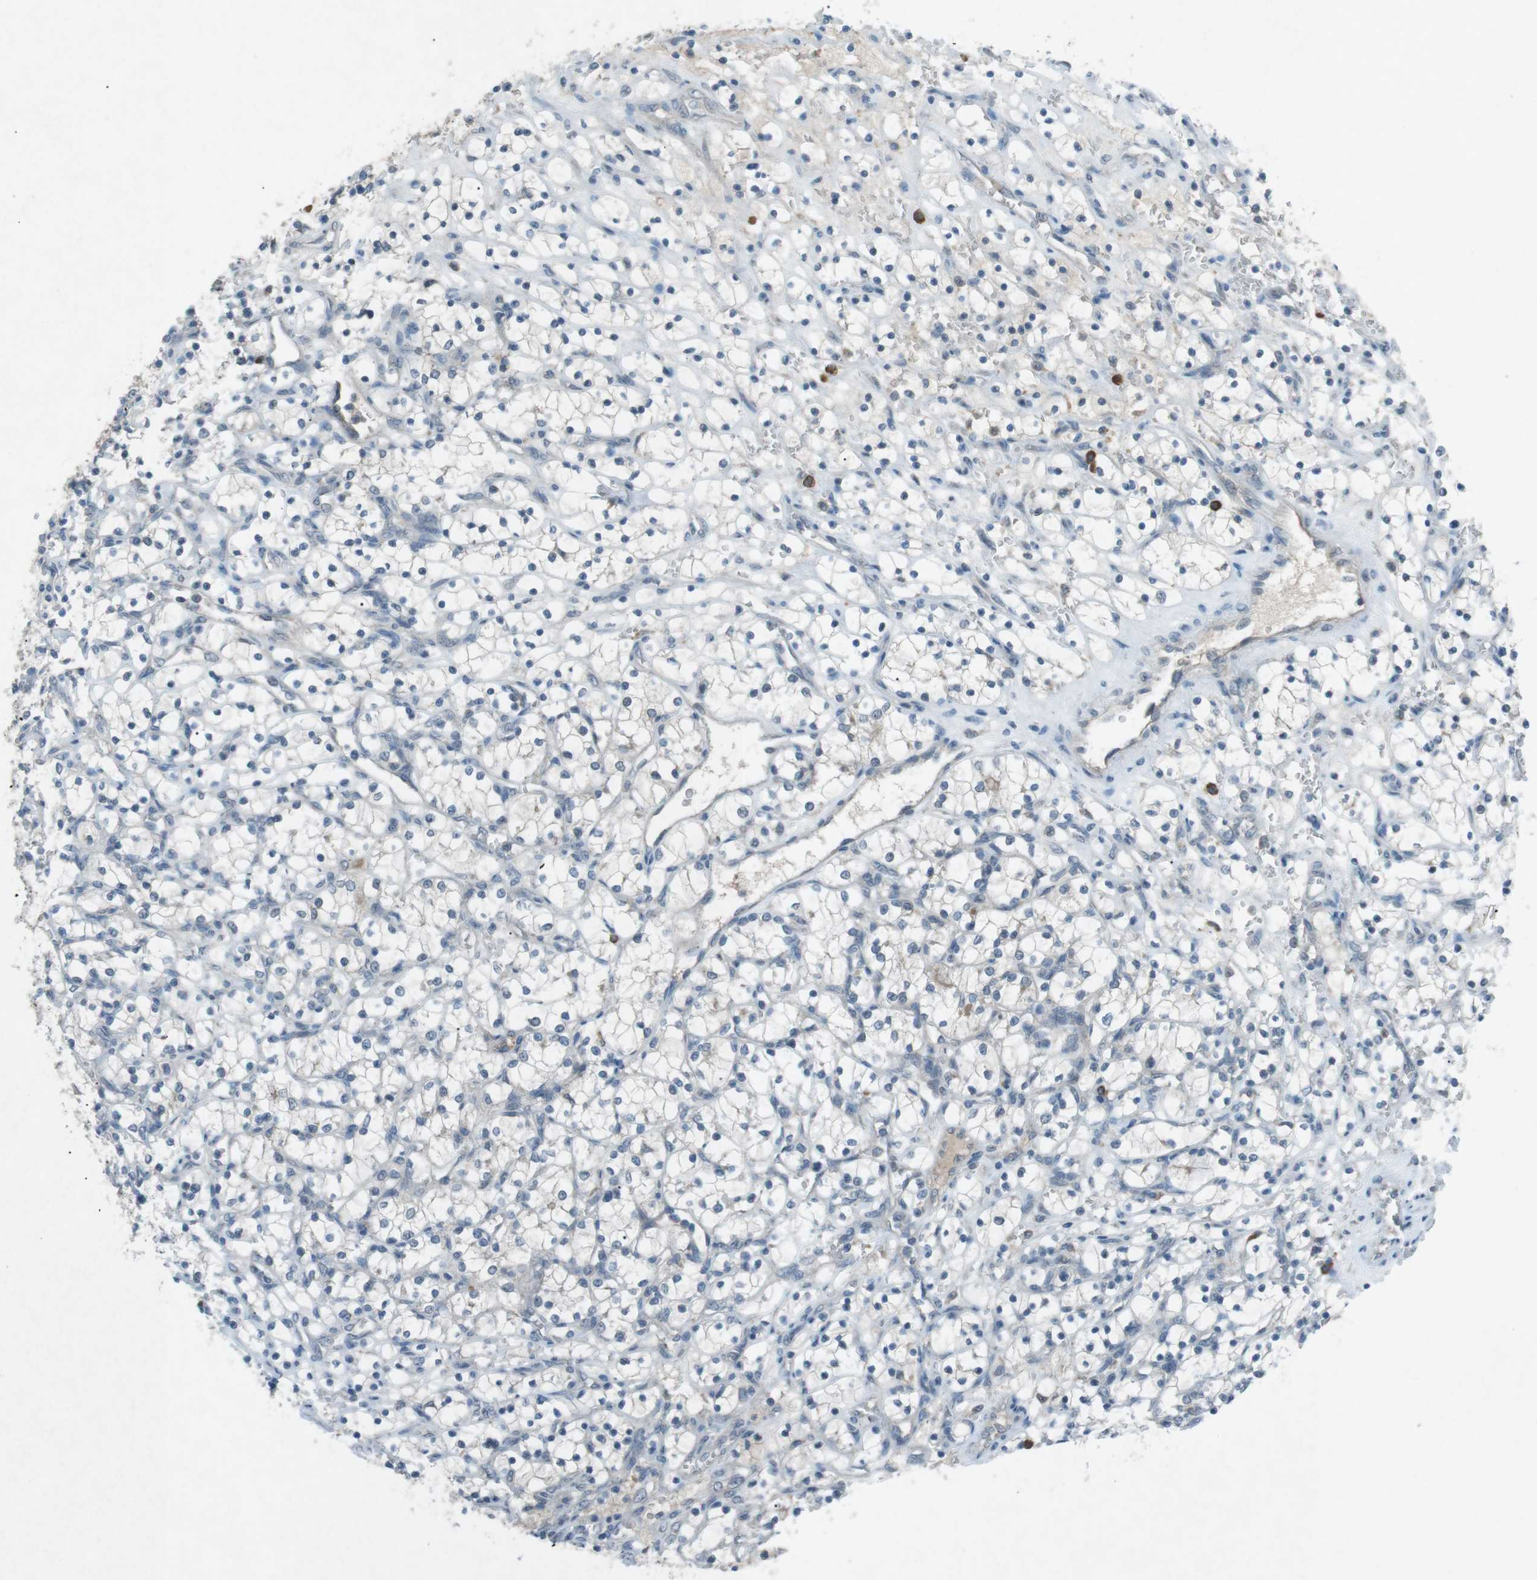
{"staining": {"intensity": "negative", "quantity": "none", "location": "none"}, "tissue": "renal cancer", "cell_type": "Tumor cells", "image_type": "cancer", "snomed": [{"axis": "morphology", "description": "Adenocarcinoma, NOS"}, {"axis": "topography", "description": "Kidney"}], "caption": "Micrograph shows no protein staining in tumor cells of renal cancer (adenocarcinoma) tissue.", "gene": "FCRLA", "patient": {"sex": "female", "age": 69}}